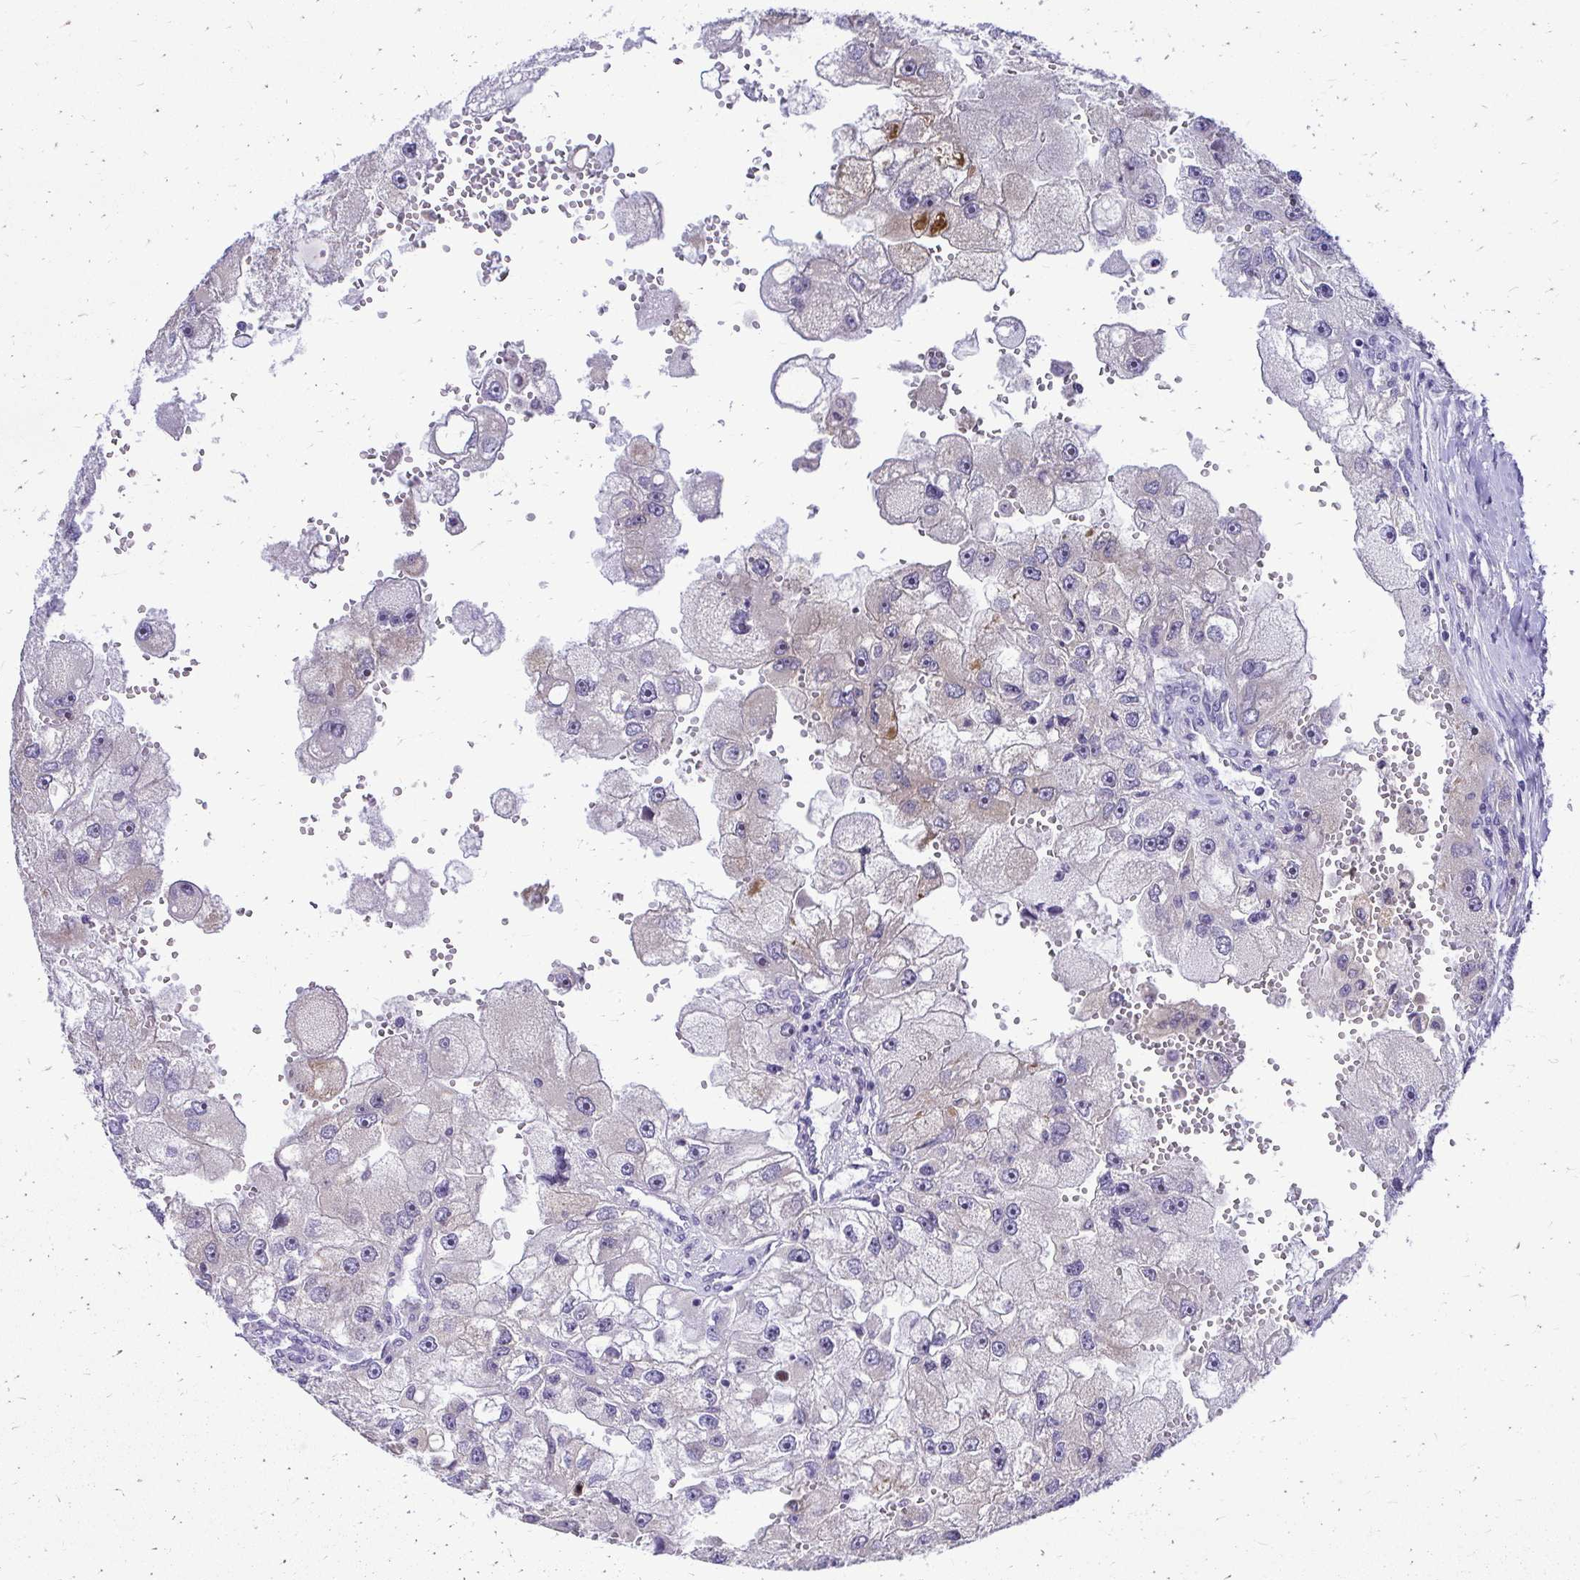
{"staining": {"intensity": "negative", "quantity": "none", "location": "none"}, "tissue": "renal cancer", "cell_type": "Tumor cells", "image_type": "cancer", "snomed": [{"axis": "morphology", "description": "Adenocarcinoma, NOS"}, {"axis": "topography", "description": "Kidney"}], "caption": "Tumor cells show no significant positivity in renal cancer (adenocarcinoma).", "gene": "NIFK", "patient": {"sex": "male", "age": 63}}